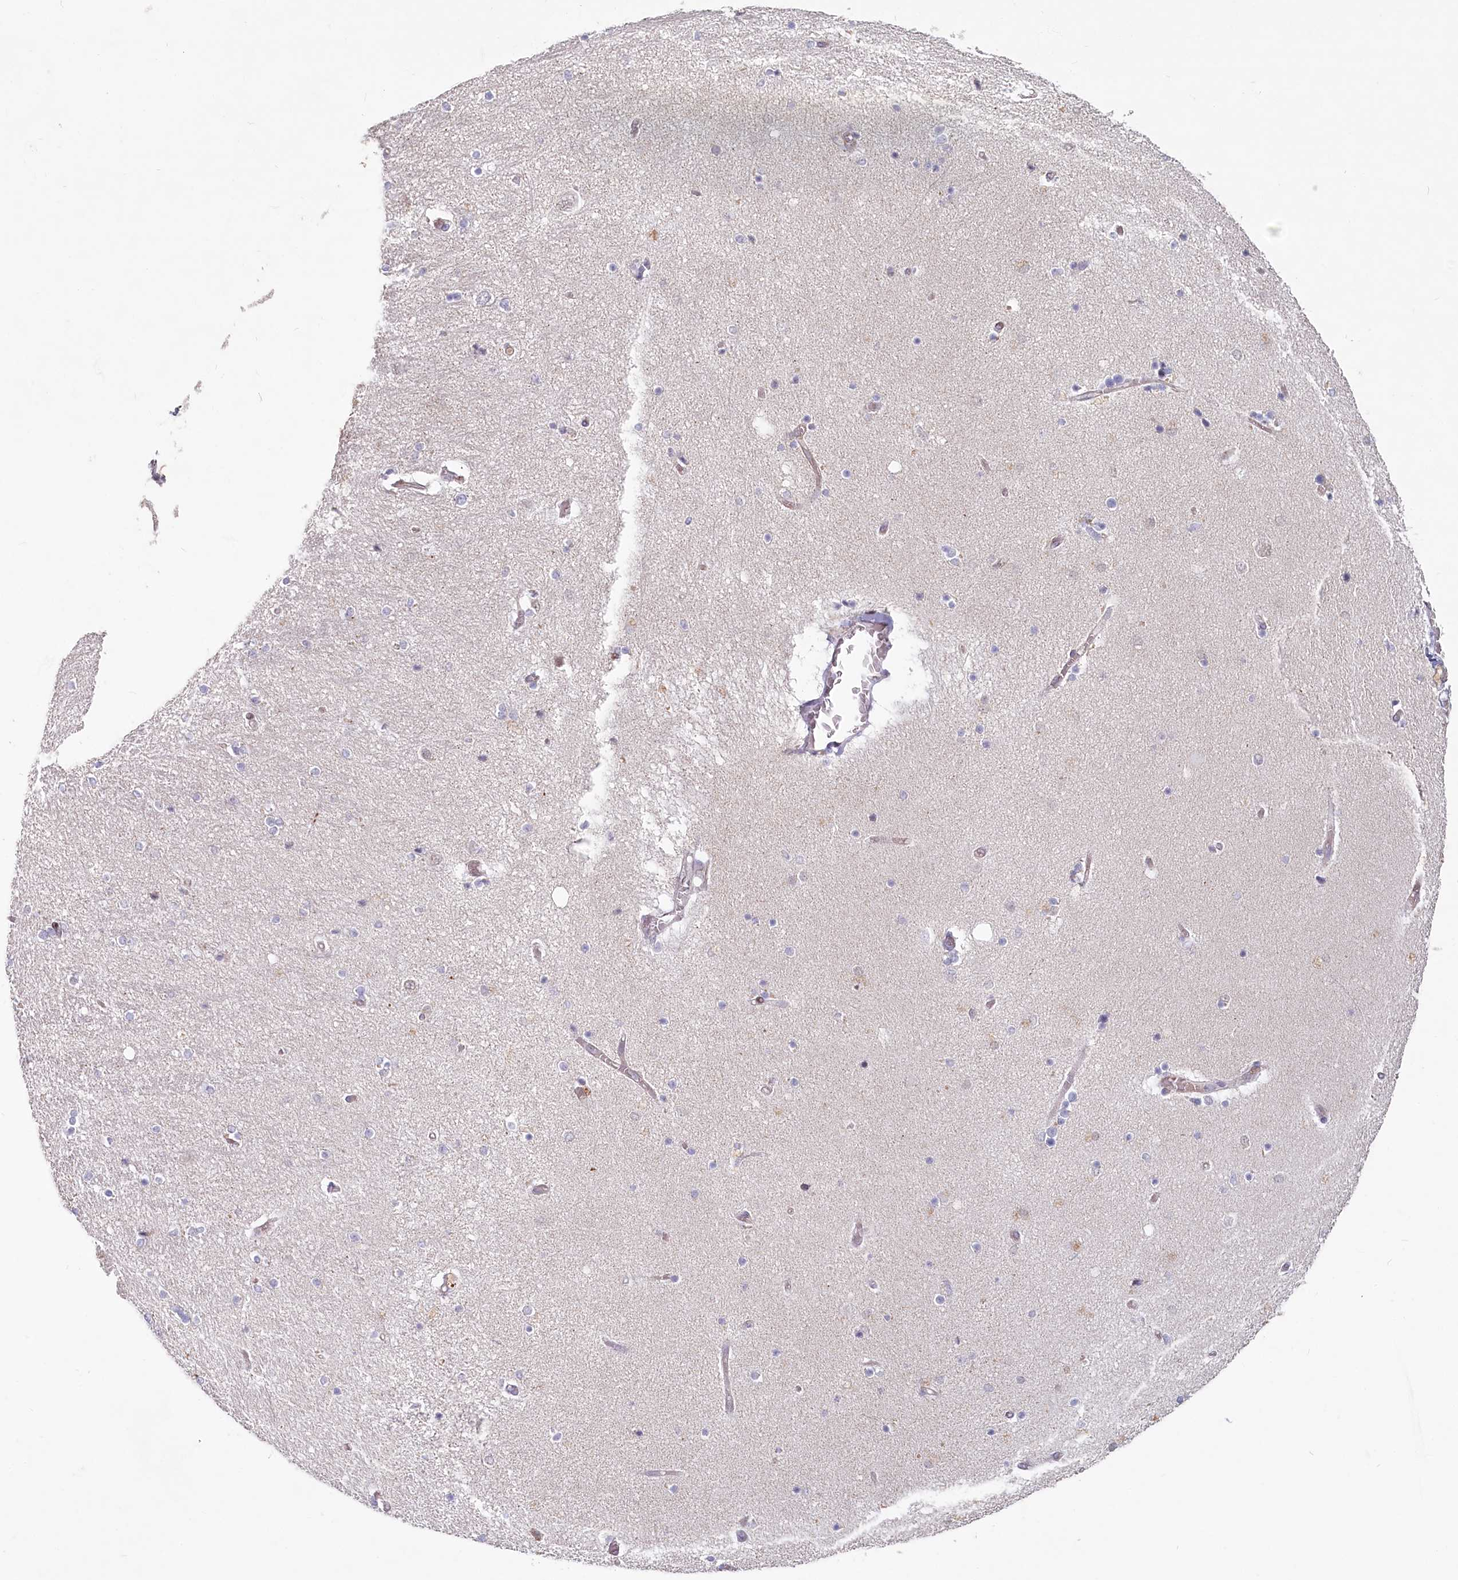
{"staining": {"intensity": "negative", "quantity": "none", "location": "none"}, "tissue": "hippocampus", "cell_type": "Glial cells", "image_type": "normal", "snomed": [{"axis": "morphology", "description": "Normal tissue, NOS"}, {"axis": "topography", "description": "Hippocampus"}], "caption": "A micrograph of human hippocampus is negative for staining in glial cells. (Stains: DAB (3,3'-diaminobenzidine) immunohistochemistry with hematoxylin counter stain, Microscopy: brightfield microscopy at high magnification).", "gene": "ABHD8", "patient": {"sex": "female", "age": 54}}